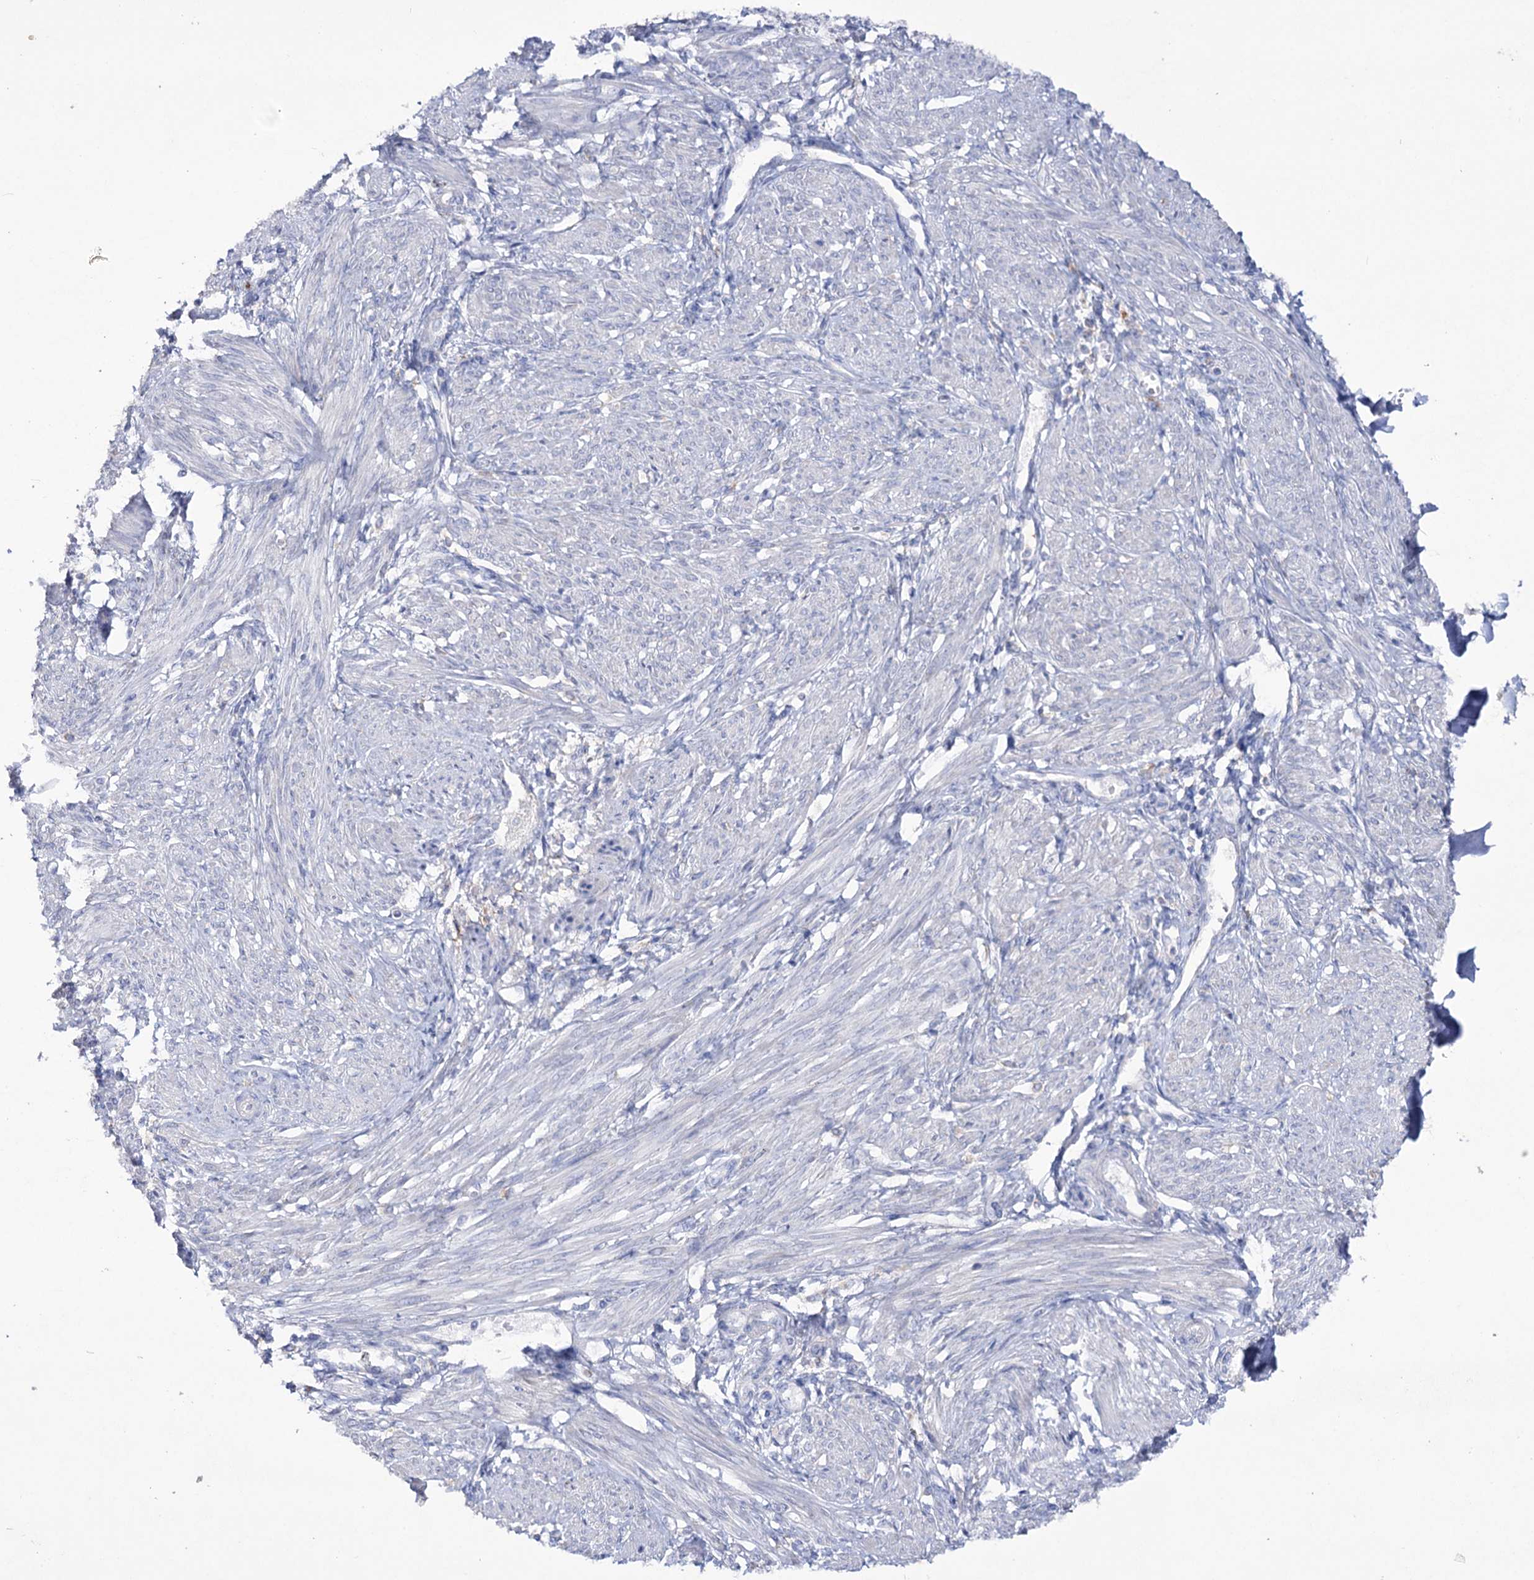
{"staining": {"intensity": "negative", "quantity": "none", "location": "none"}, "tissue": "smooth muscle", "cell_type": "Smooth muscle cells", "image_type": "normal", "snomed": [{"axis": "morphology", "description": "Normal tissue, NOS"}, {"axis": "topography", "description": "Smooth muscle"}], "caption": "This is an immunohistochemistry histopathology image of benign human smooth muscle. There is no staining in smooth muscle cells.", "gene": "NAGLU", "patient": {"sex": "female", "age": 39}}